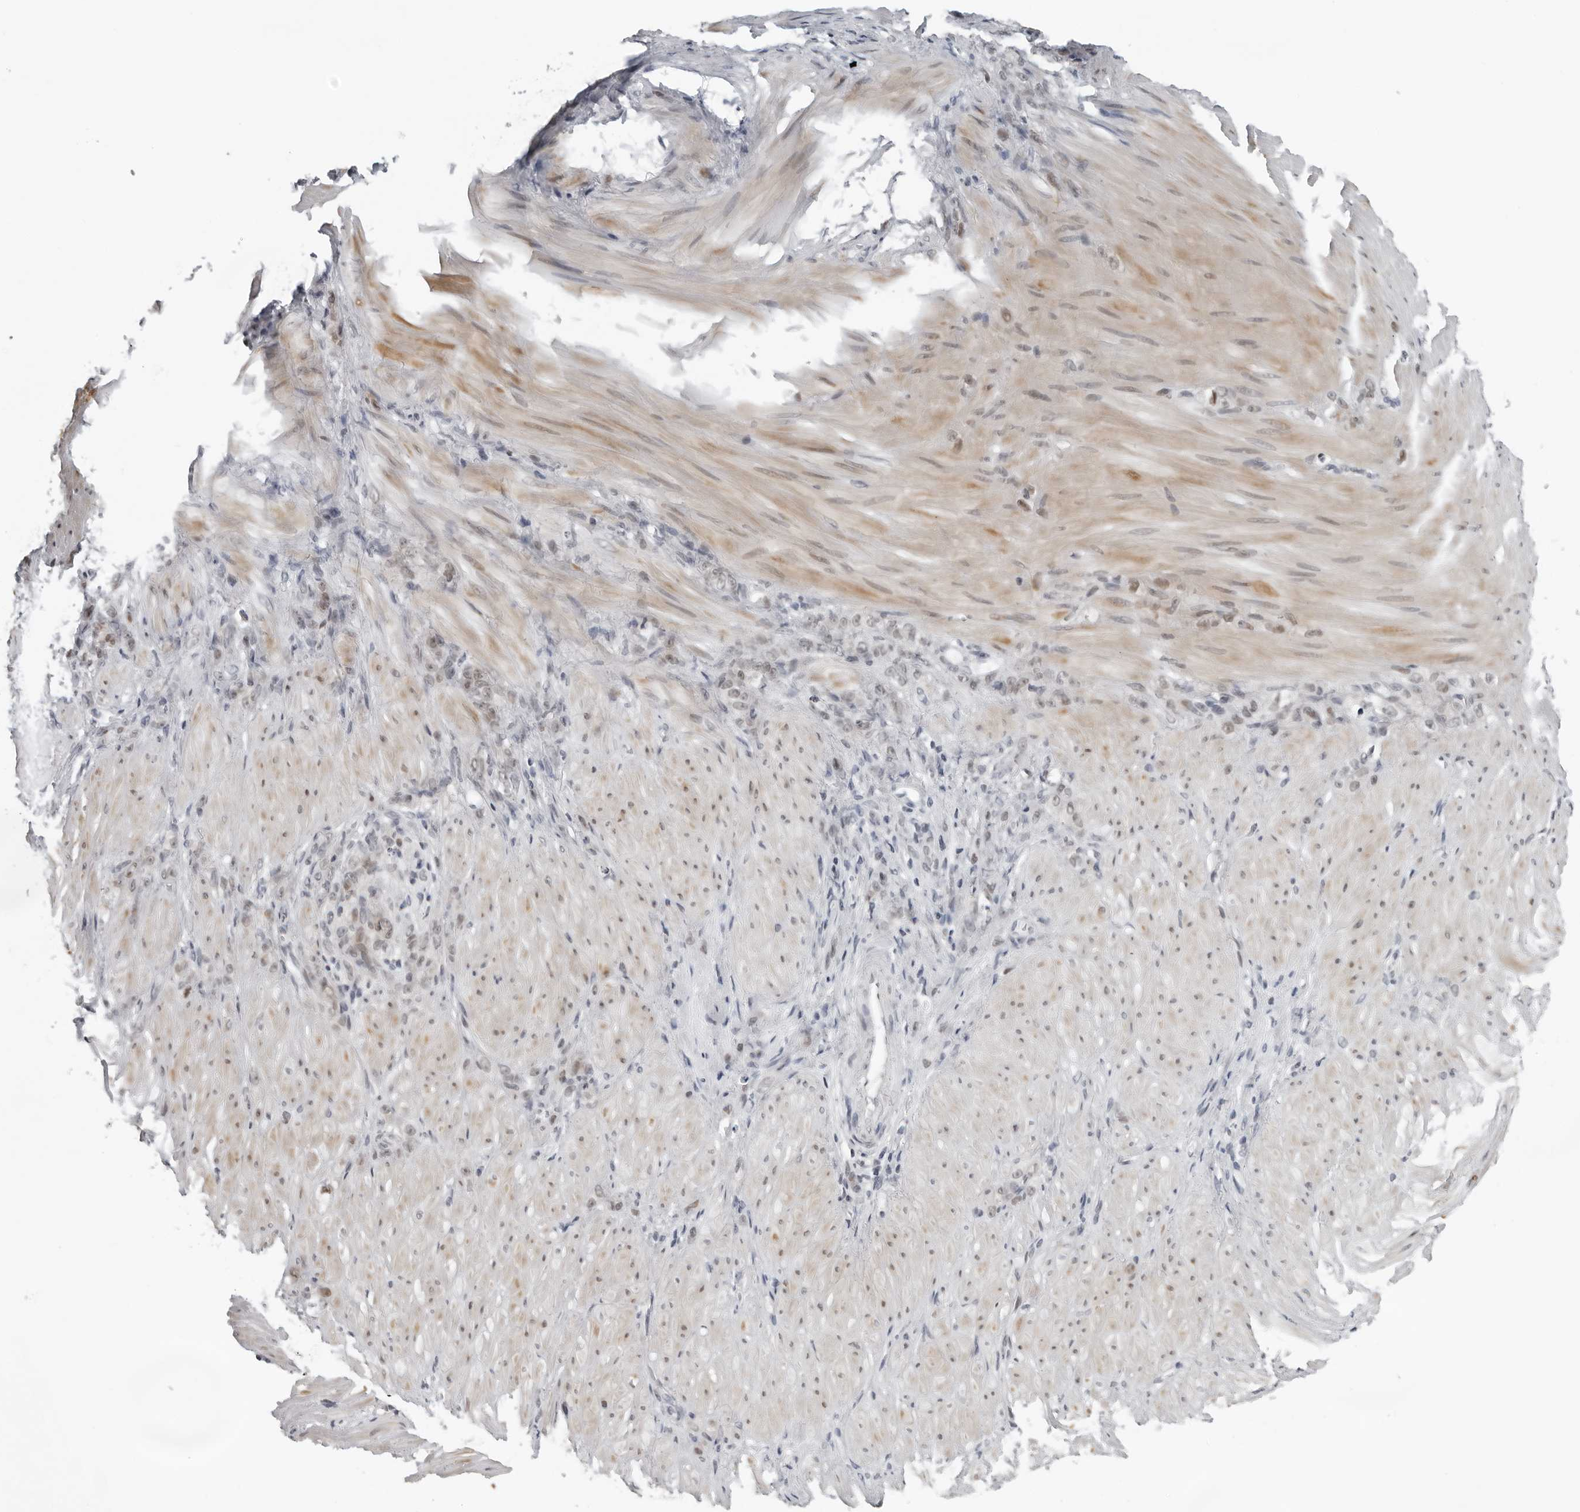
{"staining": {"intensity": "weak", "quantity": "<25%", "location": "nuclear"}, "tissue": "stomach cancer", "cell_type": "Tumor cells", "image_type": "cancer", "snomed": [{"axis": "morphology", "description": "Normal tissue, NOS"}, {"axis": "morphology", "description": "Adenocarcinoma, NOS"}, {"axis": "topography", "description": "Stomach"}], "caption": "Immunohistochemistry image of neoplastic tissue: stomach cancer (adenocarcinoma) stained with DAB (3,3'-diaminobenzidine) exhibits no significant protein staining in tumor cells.", "gene": "PPP1R42", "patient": {"sex": "male", "age": 82}}